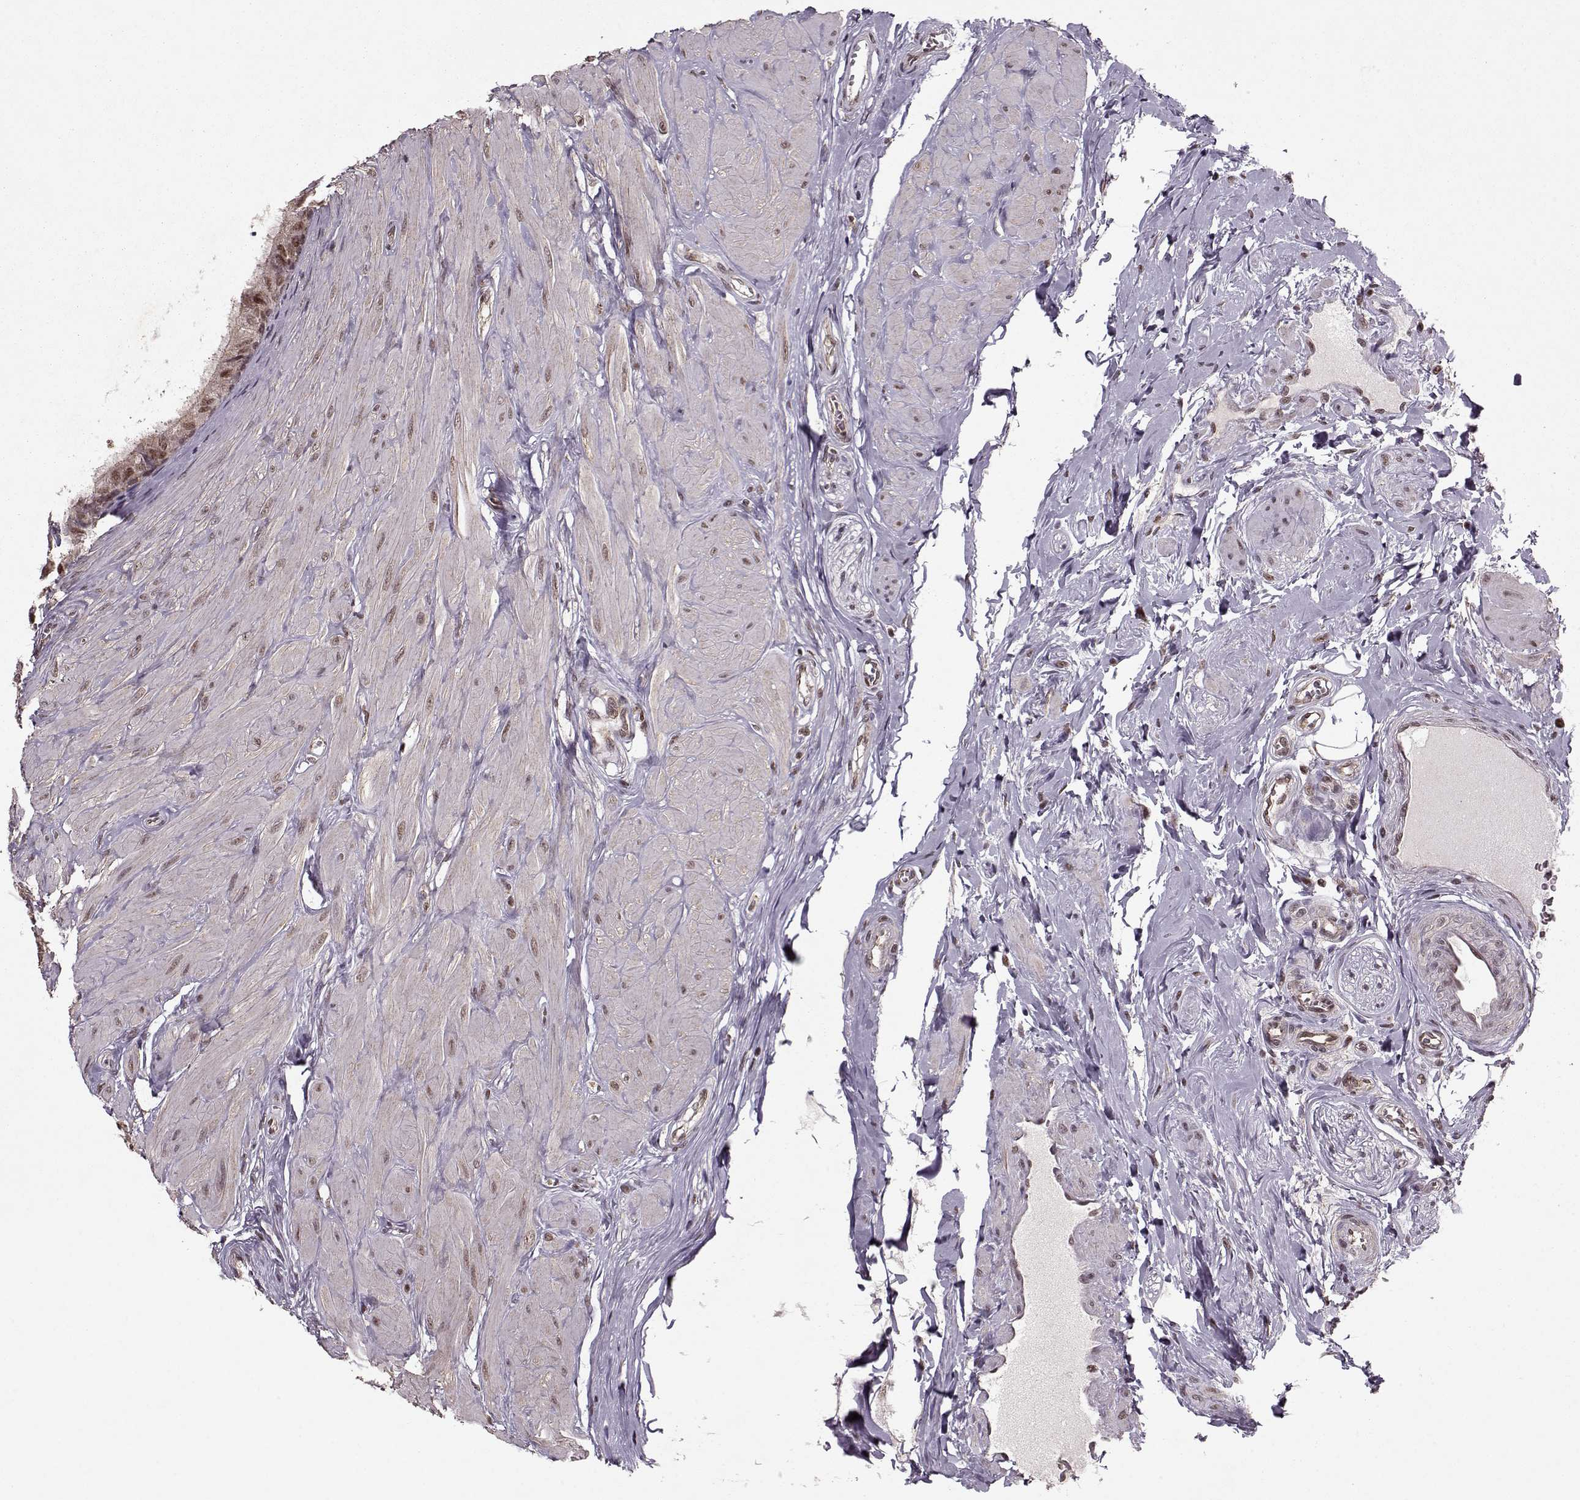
{"staining": {"intensity": "strong", "quantity": ">75%", "location": "cytoplasmic/membranous,nuclear"}, "tissue": "epididymis", "cell_type": "Glandular cells", "image_type": "normal", "snomed": [{"axis": "morphology", "description": "Normal tissue, NOS"}, {"axis": "topography", "description": "Epididymis"}], "caption": "Strong cytoplasmic/membranous,nuclear expression is present in about >75% of glandular cells in unremarkable epididymis.", "gene": "PSMA7", "patient": {"sex": "male", "age": 37}}